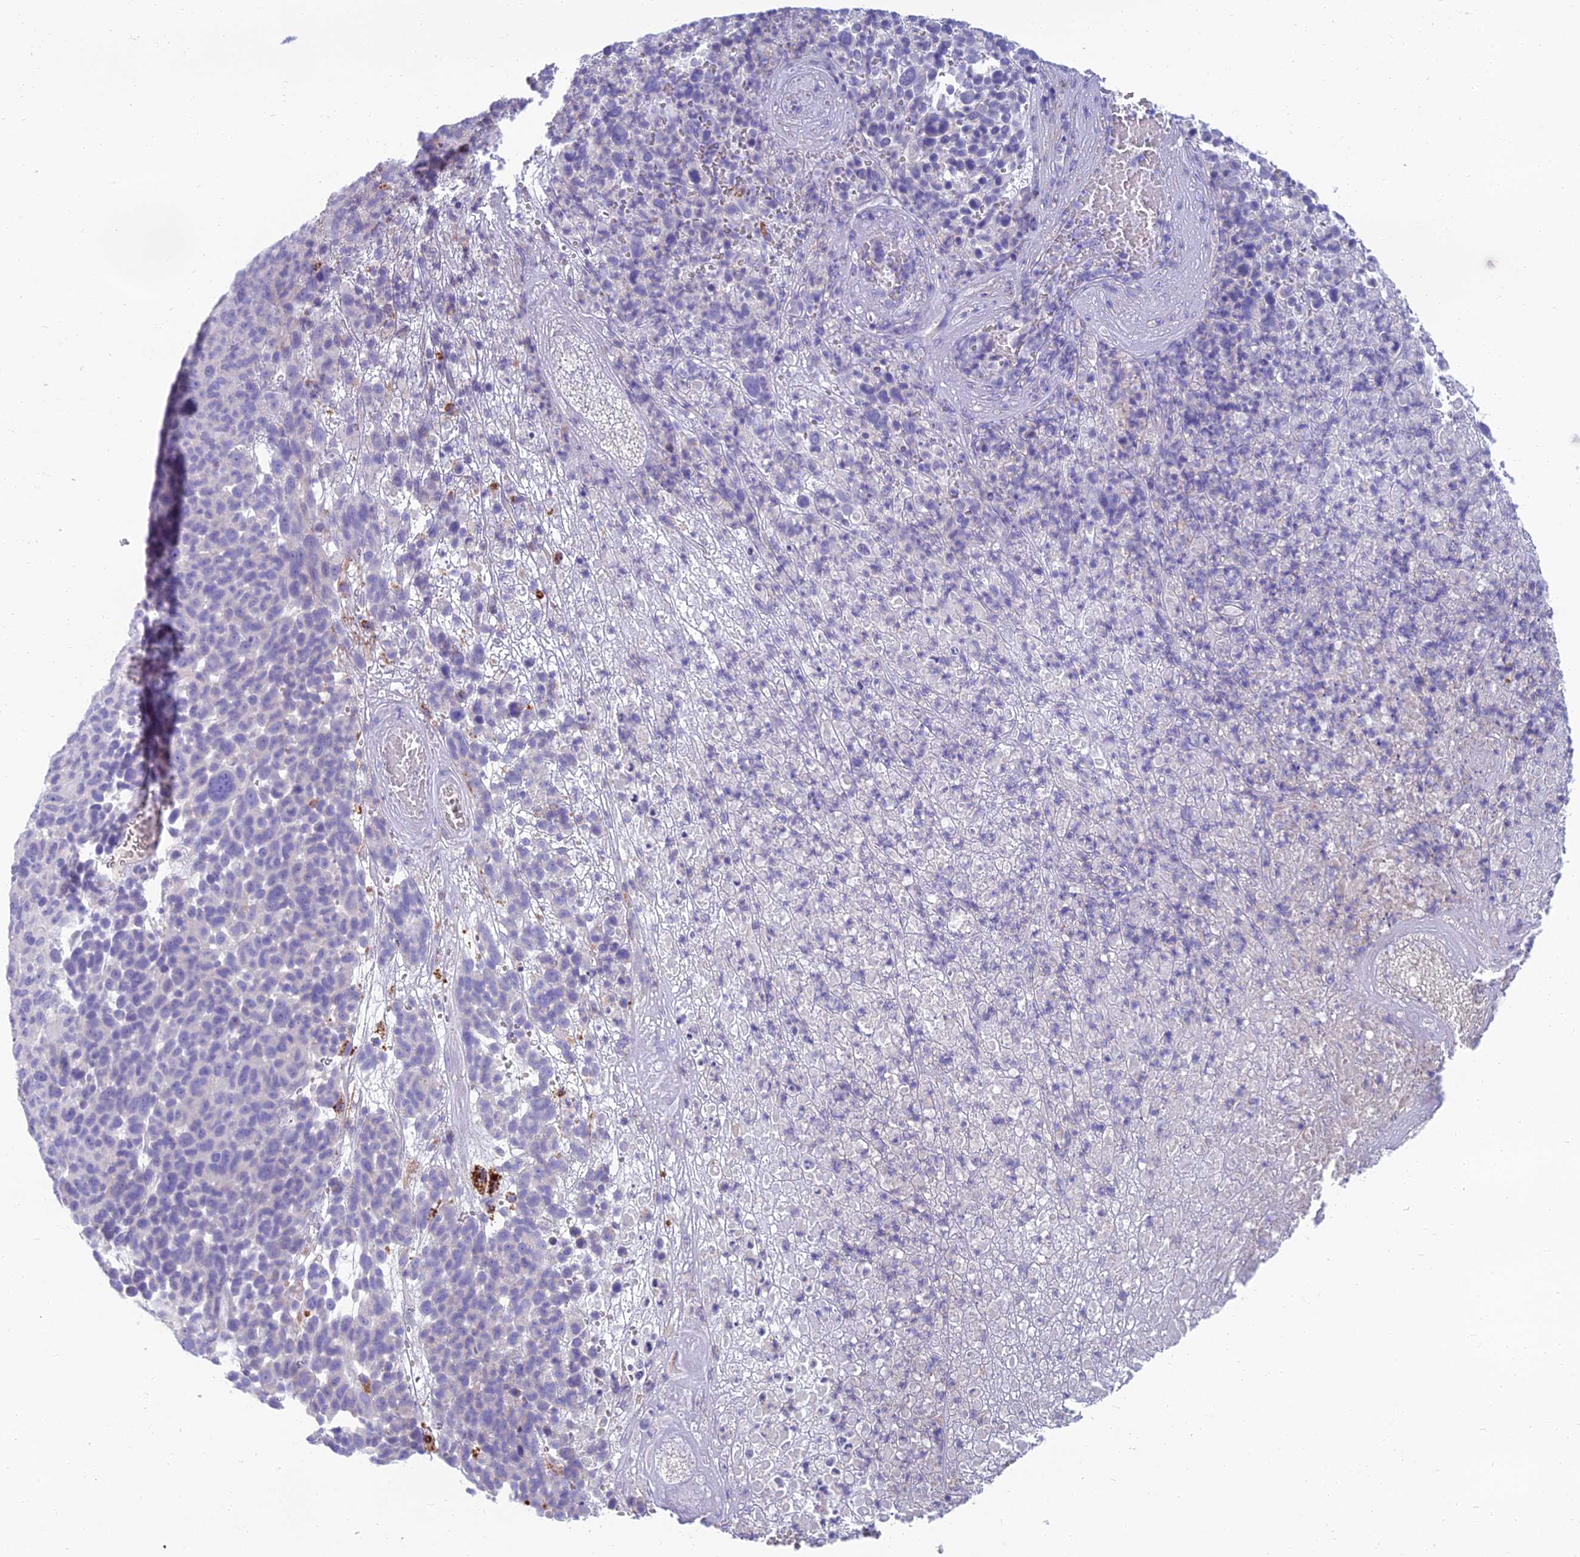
{"staining": {"intensity": "negative", "quantity": "none", "location": "none"}, "tissue": "melanoma", "cell_type": "Tumor cells", "image_type": "cancer", "snomed": [{"axis": "morphology", "description": "Malignant melanoma, NOS"}, {"axis": "topography", "description": "Skin"}], "caption": "Tumor cells show no significant protein positivity in melanoma.", "gene": "SPTLC3", "patient": {"sex": "male", "age": 49}}